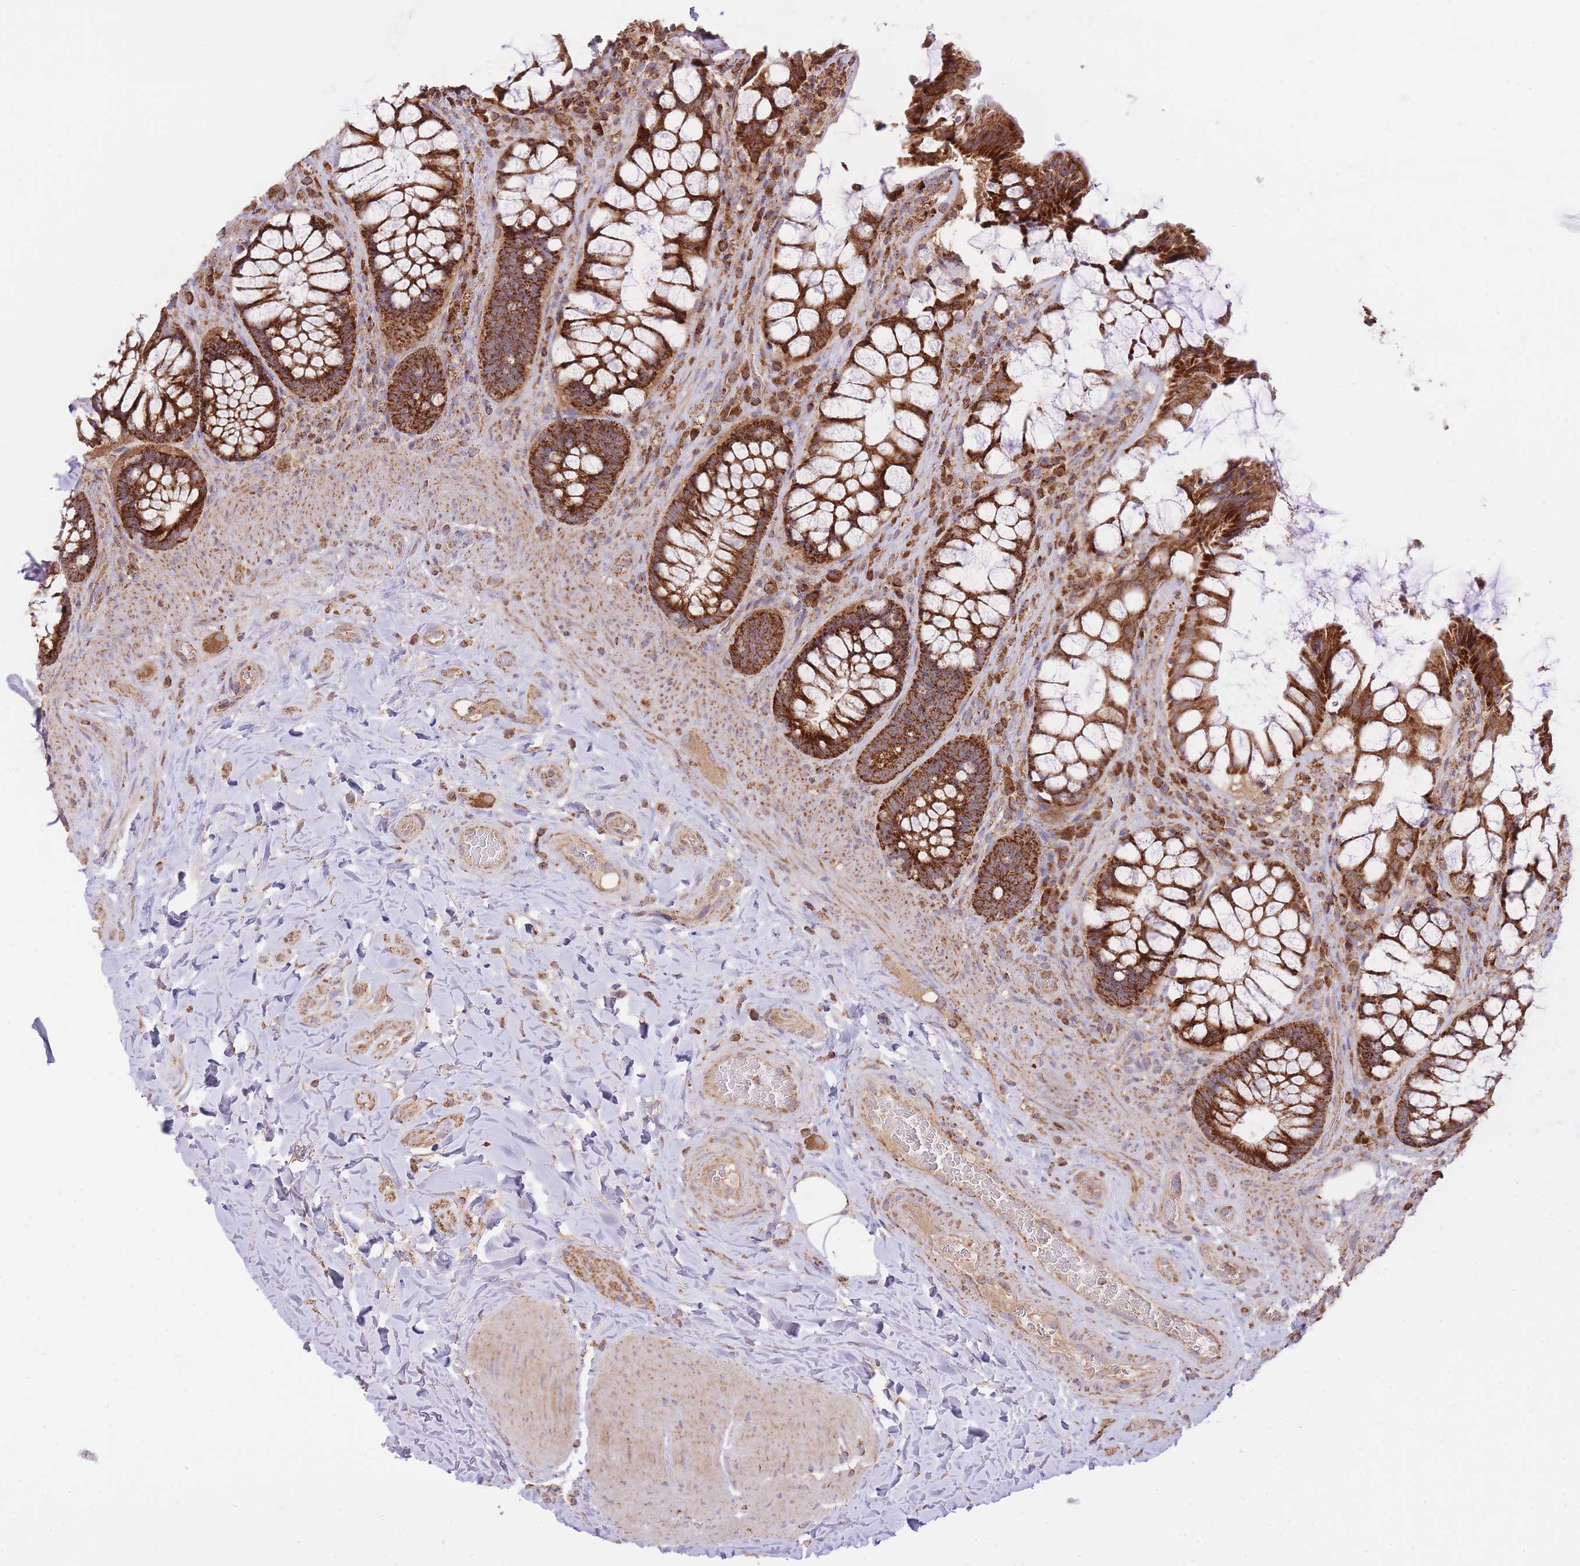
{"staining": {"intensity": "strong", "quantity": ">75%", "location": "cytoplasmic/membranous"}, "tissue": "rectum", "cell_type": "Glandular cells", "image_type": "normal", "snomed": [{"axis": "morphology", "description": "Normal tissue, NOS"}, {"axis": "topography", "description": "Rectum"}], "caption": "The image exhibits immunohistochemical staining of benign rectum. There is strong cytoplasmic/membranous positivity is identified in about >75% of glandular cells. (DAB IHC with brightfield microscopy, high magnification).", "gene": "PREP", "patient": {"sex": "female", "age": 58}}